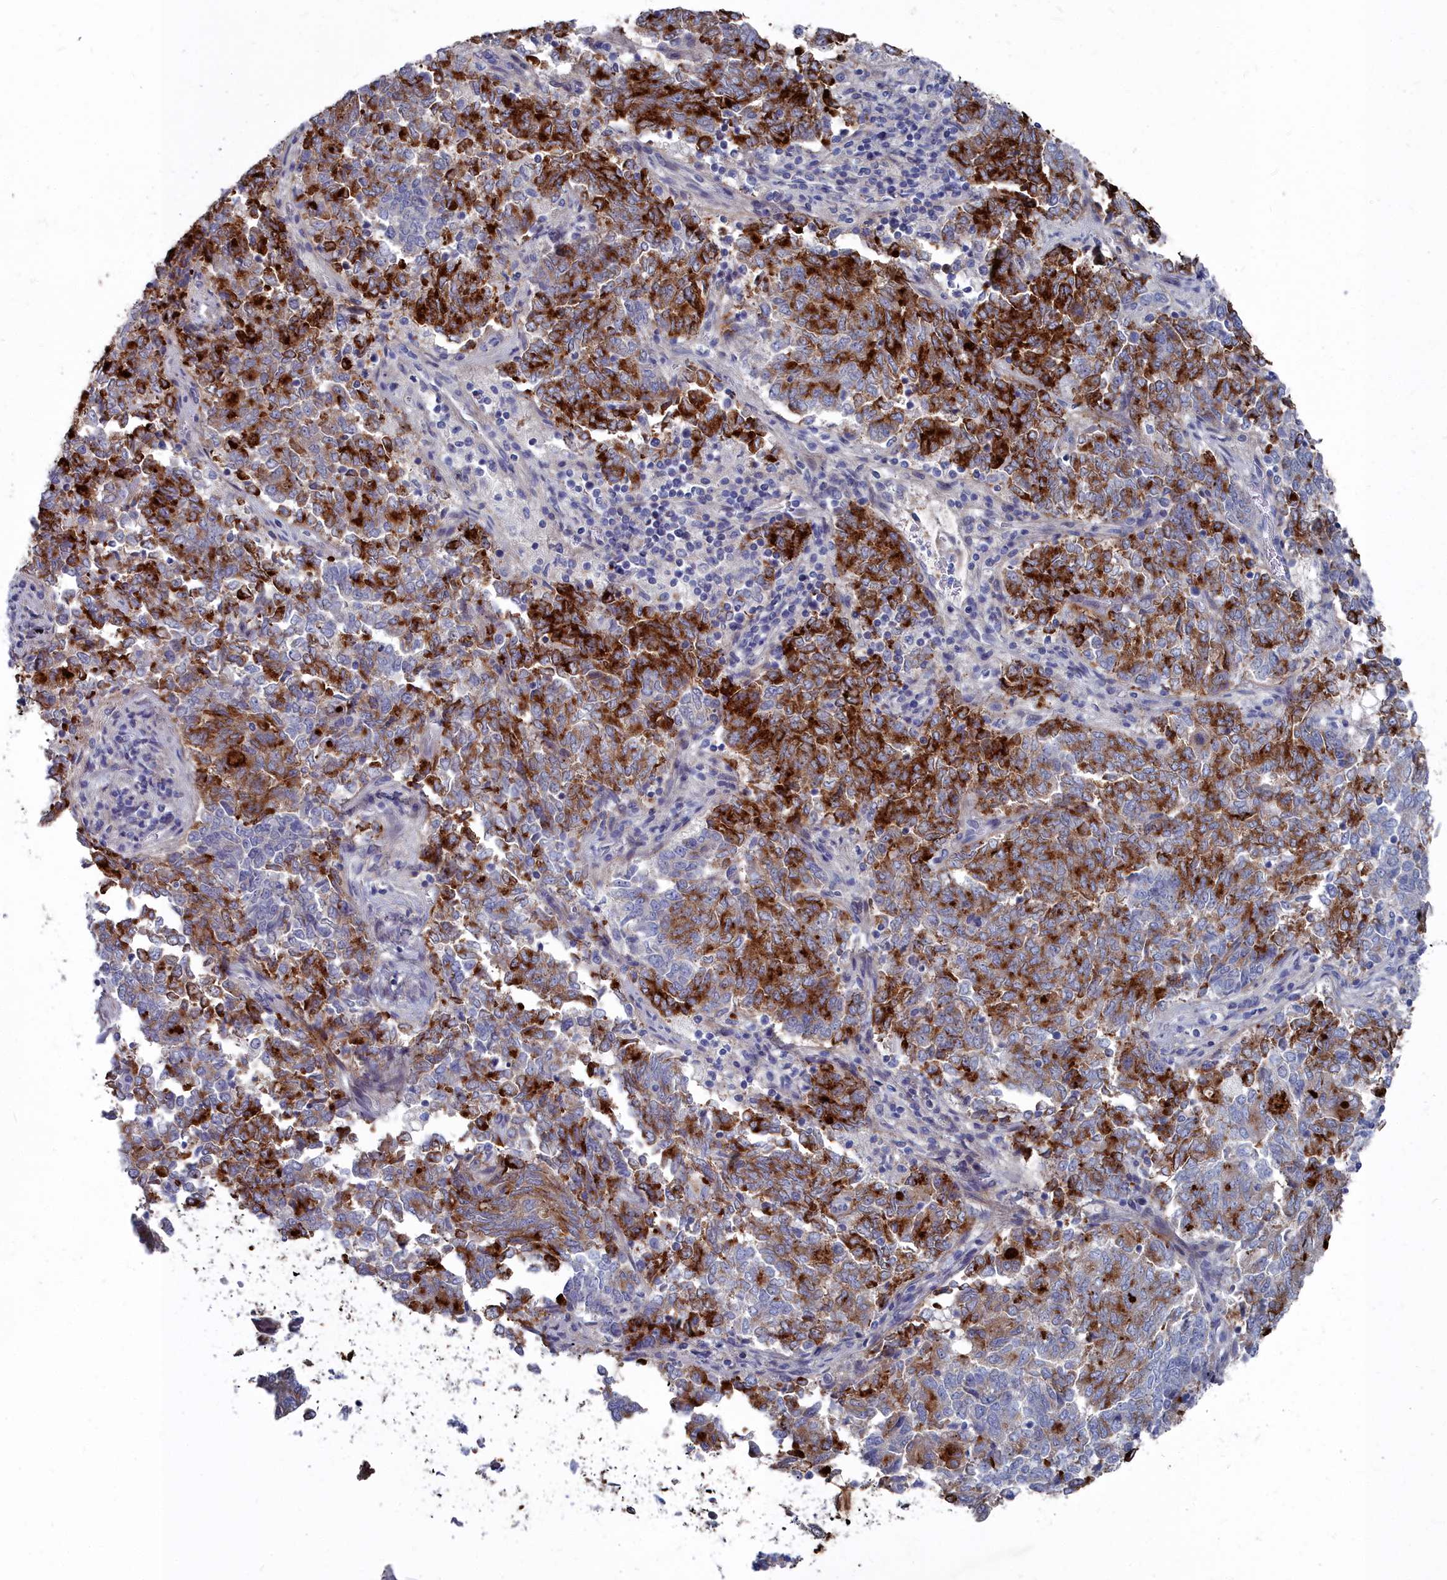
{"staining": {"intensity": "strong", "quantity": ">75%", "location": "cytoplasmic/membranous"}, "tissue": "endometrial cancer", "cell_type": "Tumor cells", "image_type": "cancer", "snomed": [{"axis": "morphology", "description": "Adenocarcinoma, NOS"}, {"axis": "topography", "description": "Endometrium"}], "caption": "Immunohistochemistry (IHC) micrograph of adenocarcinoma (endometrial) stained for a protein (brown), which displays high levels of strong cytoplasmic/membranous positivity in about >75% of tumor cells.", "gene": "SHISAL2A", "patient": {"sex": "female", "age": 80}}